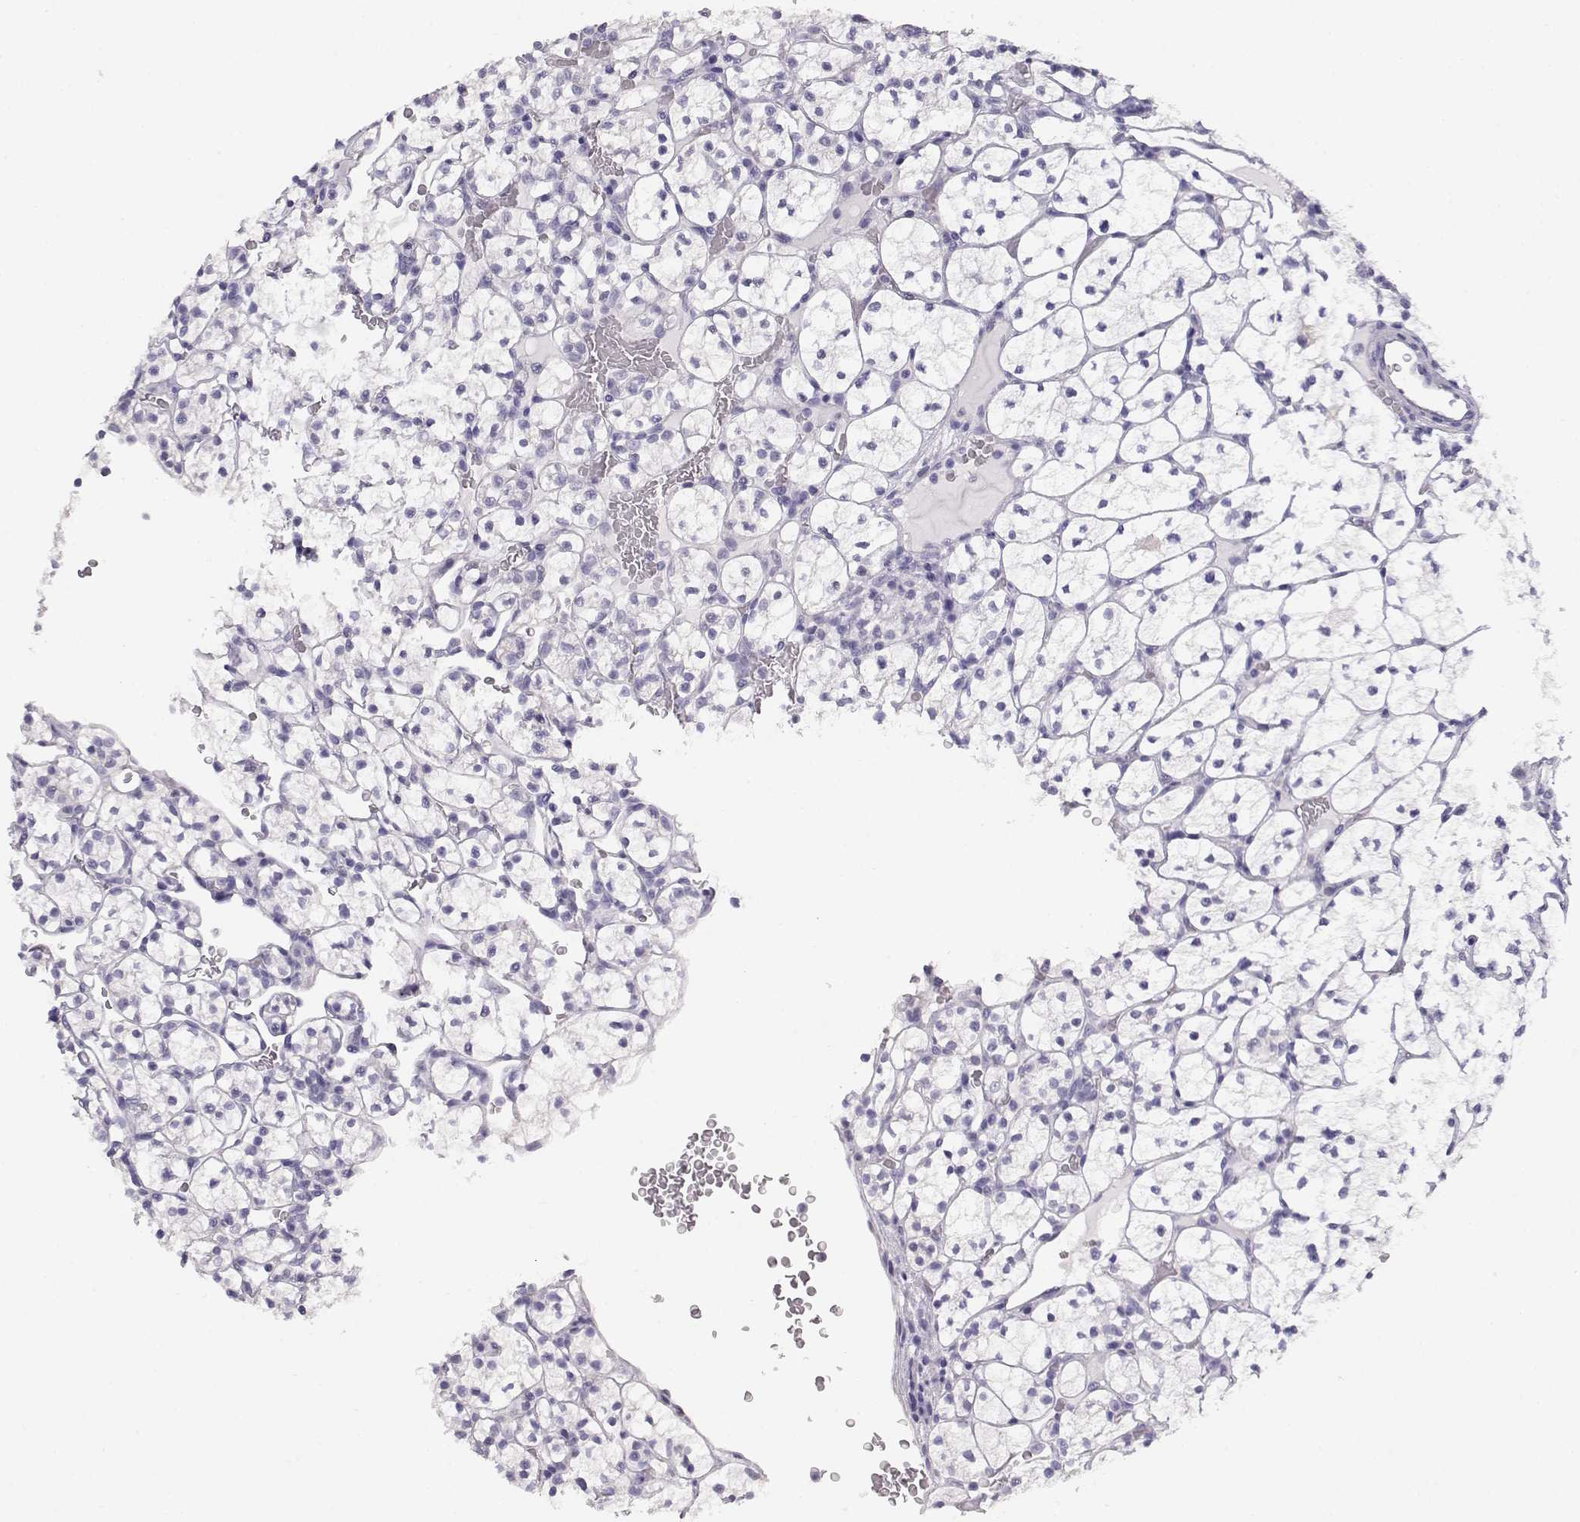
{"staining": {"intensity": "negative", "quantity": "none", "location": "none"}, "tissue": "renal cancer", "cell_type": "Tumor cells", "image_type": "cancer", "snomed": [{"axis": "morphology", "description": "Adenocarcinoma, NOS"}, {"axis": "topography", "description": "Kidney"}], "caption": "Protein analysis of adenocarcinoma (renal) displays no significant expression in tumor cells.", "gene": "NUTM1", "patient": {"sex": "female", "age": 89}}